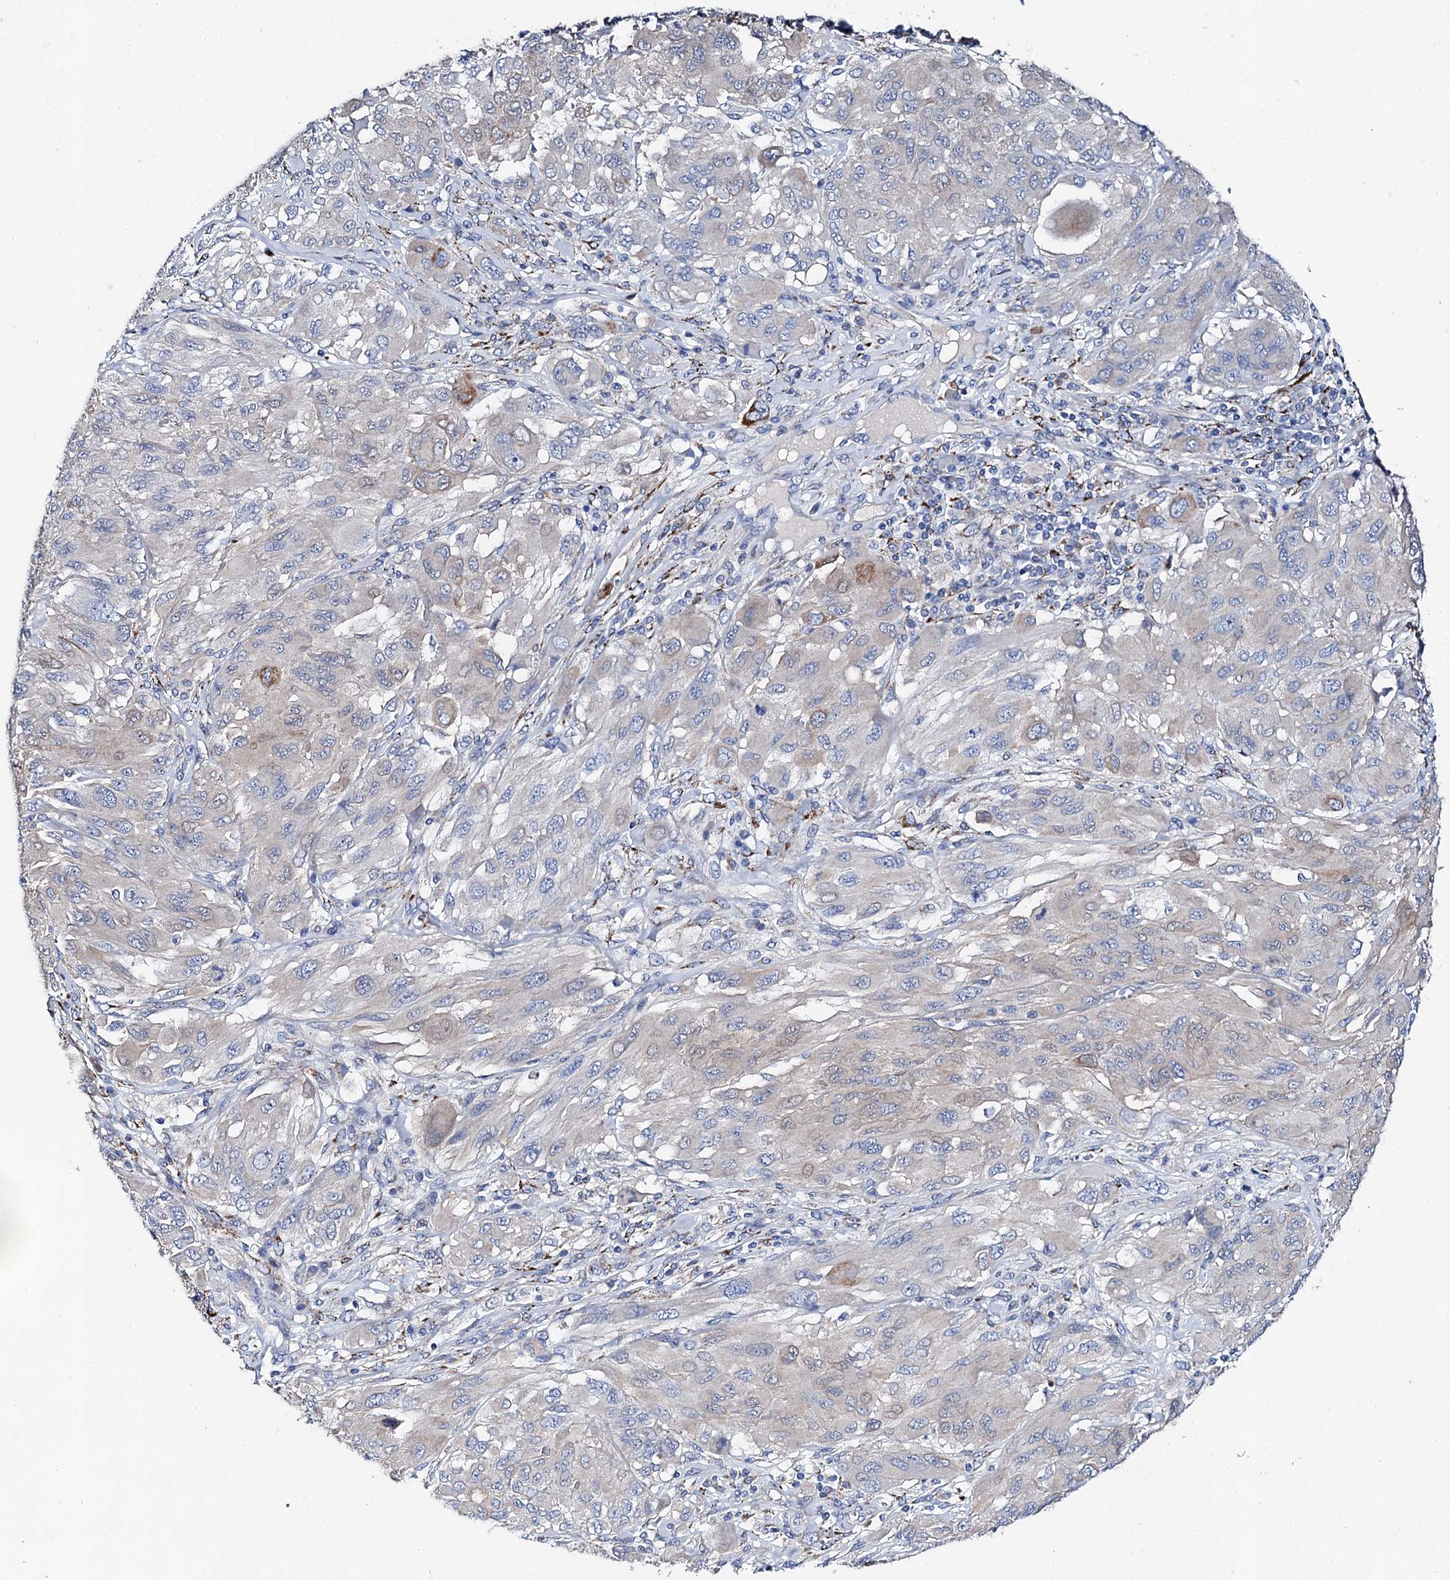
{"staining": {"intensity": "weak", "quantity": "<25%", "location": "cytoplasmic/membranous"}, "tissue": "melanoma", "cell_type": "Tumor cells", "image_type": "cancer", "snomed": [{"axis": "morphology", "description": "Malignant melanoma, NOS"}, {"axis": "topography", "description": "Skin"}], "caption": "Tumor cells show no significant expression in melanoma.", "gene": "KLHL32", "patient": {"sex": "female", "age": 91}}